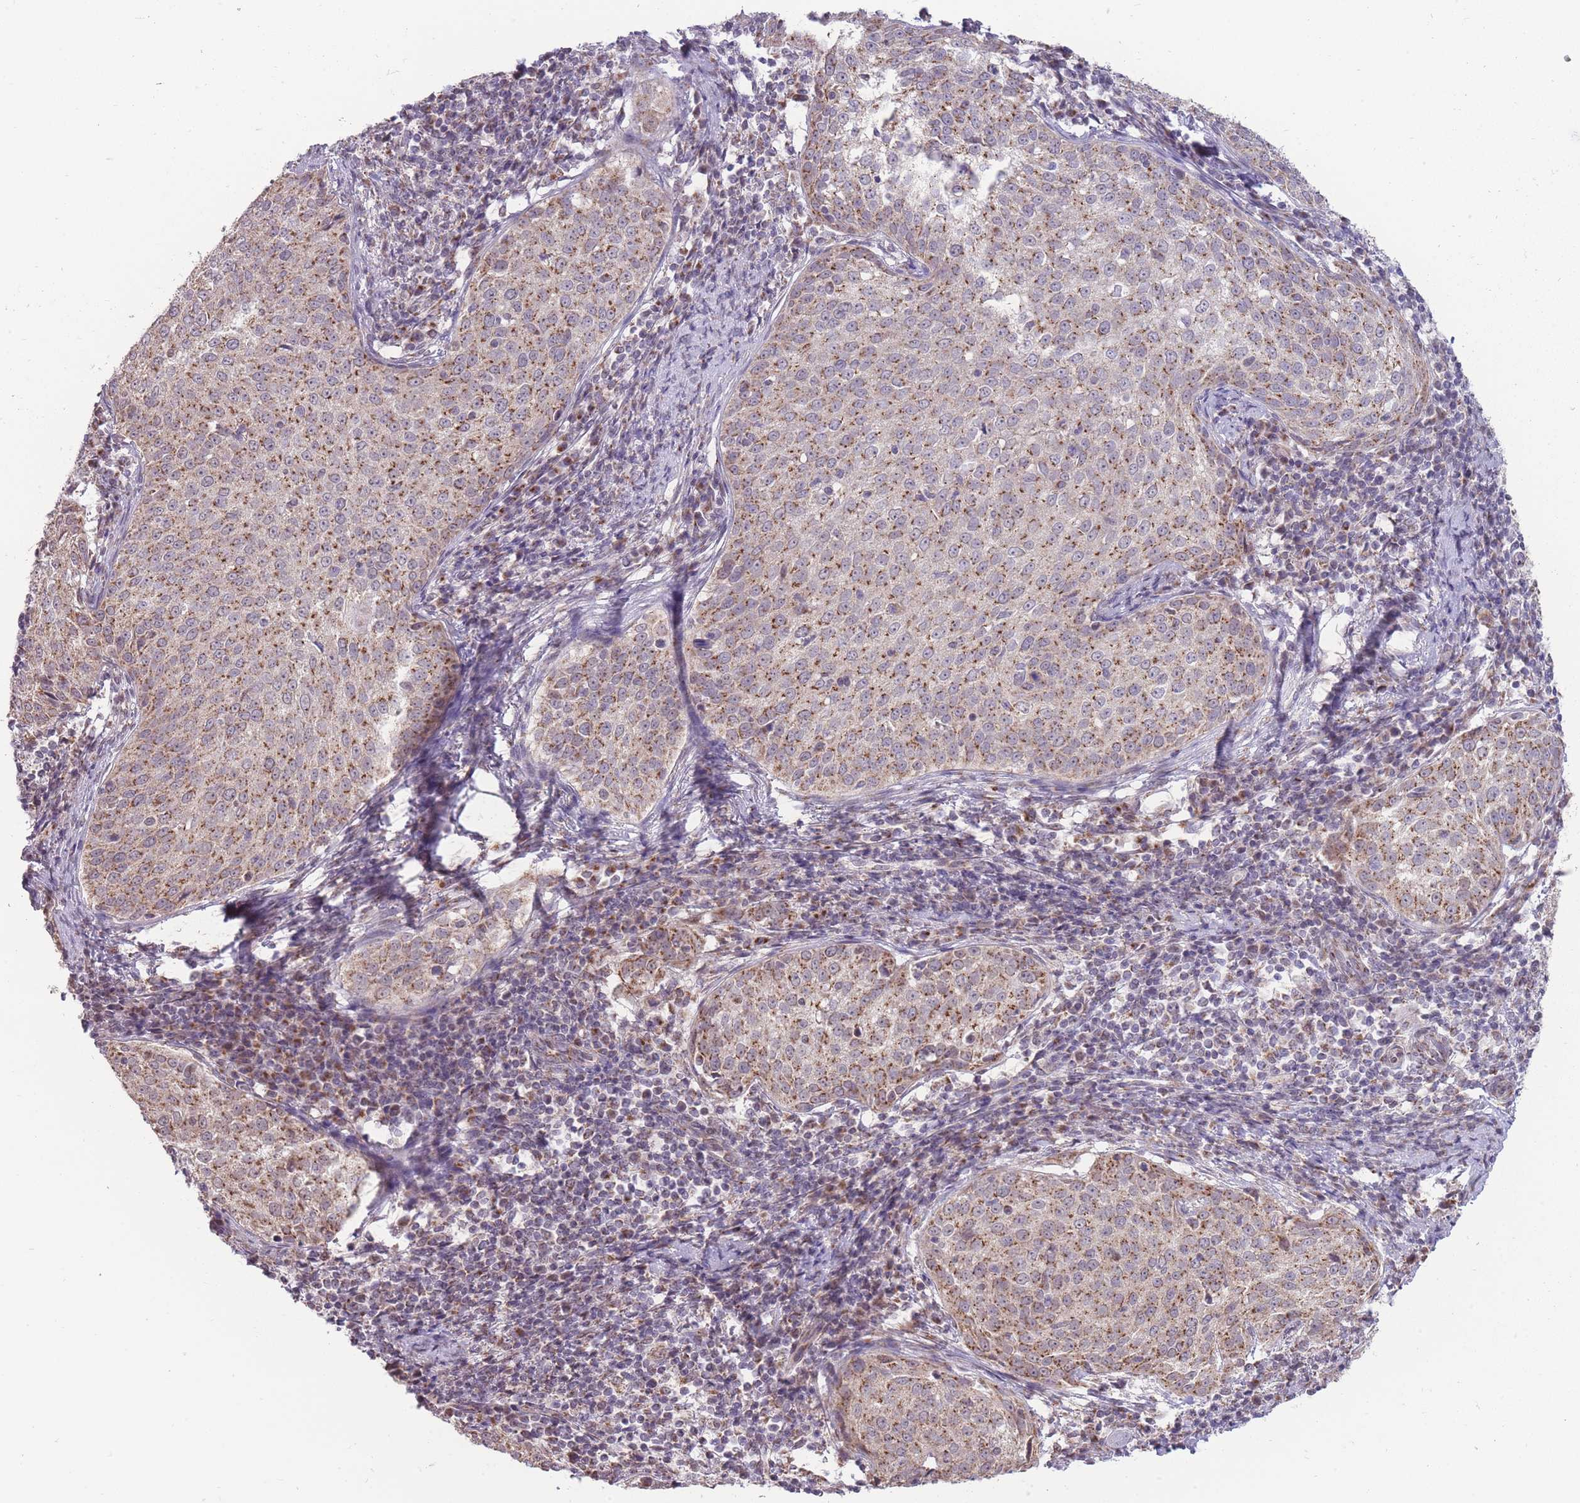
{"staining": {"intensity": "moderate", "quantity": ">75%", "location": "cytoplasmic/membranous"}, "tissue": "cervical cancer", "cell_type": "Tumor cells", "image_type": "cancer", "snomed": [{"axis": "morphology", "description": "Squamous cell carcinoma, NOS"}, {"axis": "topography", "description": "Cervix"}], "caption": "This micrograph displays immunohistochemistry (IHC) staining of human cervical squamous cell carcinoma, with medium moderate cytoplasmic/membranous staining in approximately >75% of tumor cells.", "gene": "NELL1", "patient": {"sex": "female", "age": 57}}